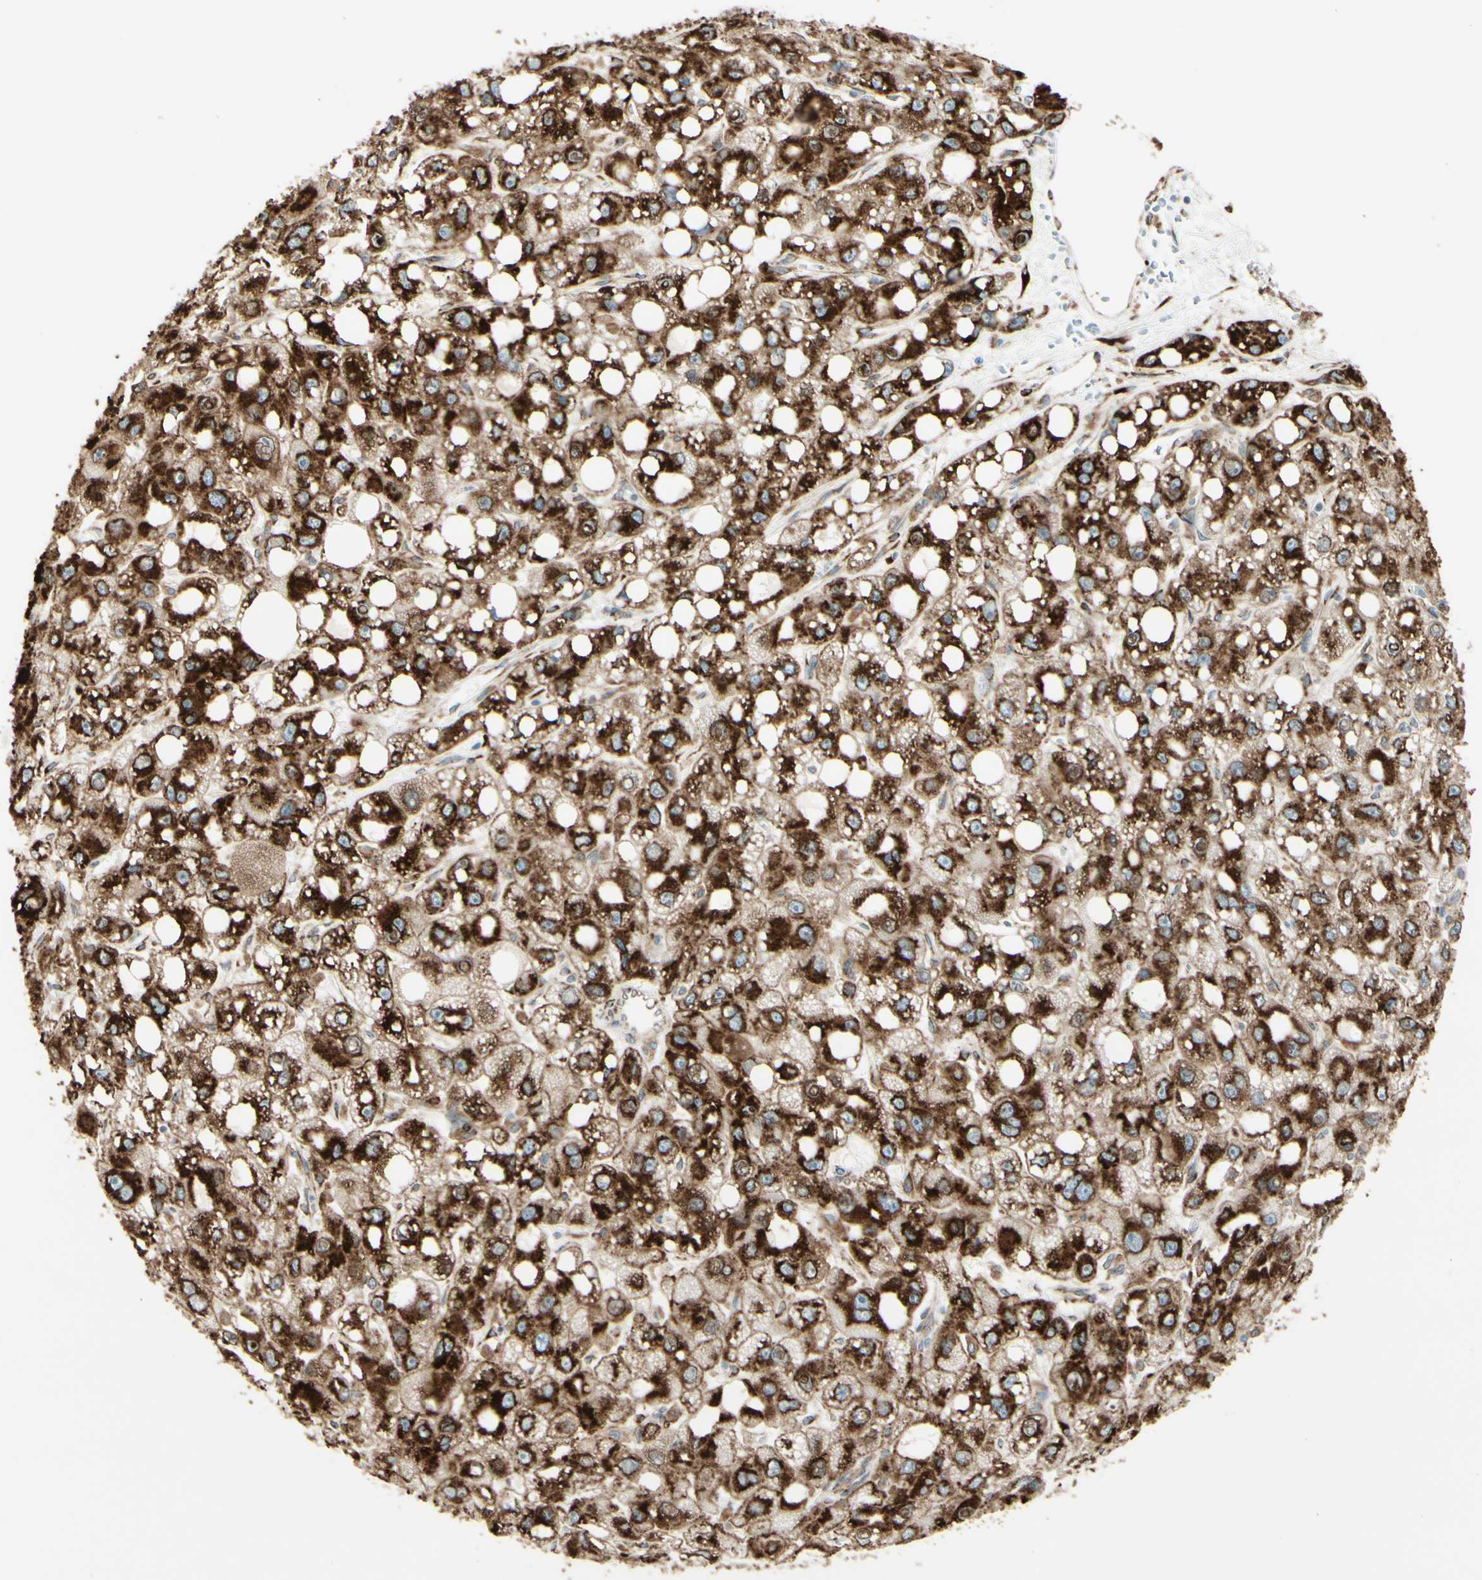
{"staining": {"intensity": "strong", "quantity": ">75%", "location": "cytoplasmic/membranous"}, "tissue": "liver cancer", "cell_type": "Tumor cells", "image_type": "cancer", "snomed": [{"axis": "morphology", "description": "Carcinoma, Hepatocellular, NOS"}, {"axis": "topography", "description": "Liver"}], "caption": "Immunohistochemical staining of hepatocellular carcinoma (liver) exhibits strong cytoplasmic/membranous protein staining in about >75% of tumor cells.", "gene": "RRBP1", "patient": {"sex": "male", "age": 55}}